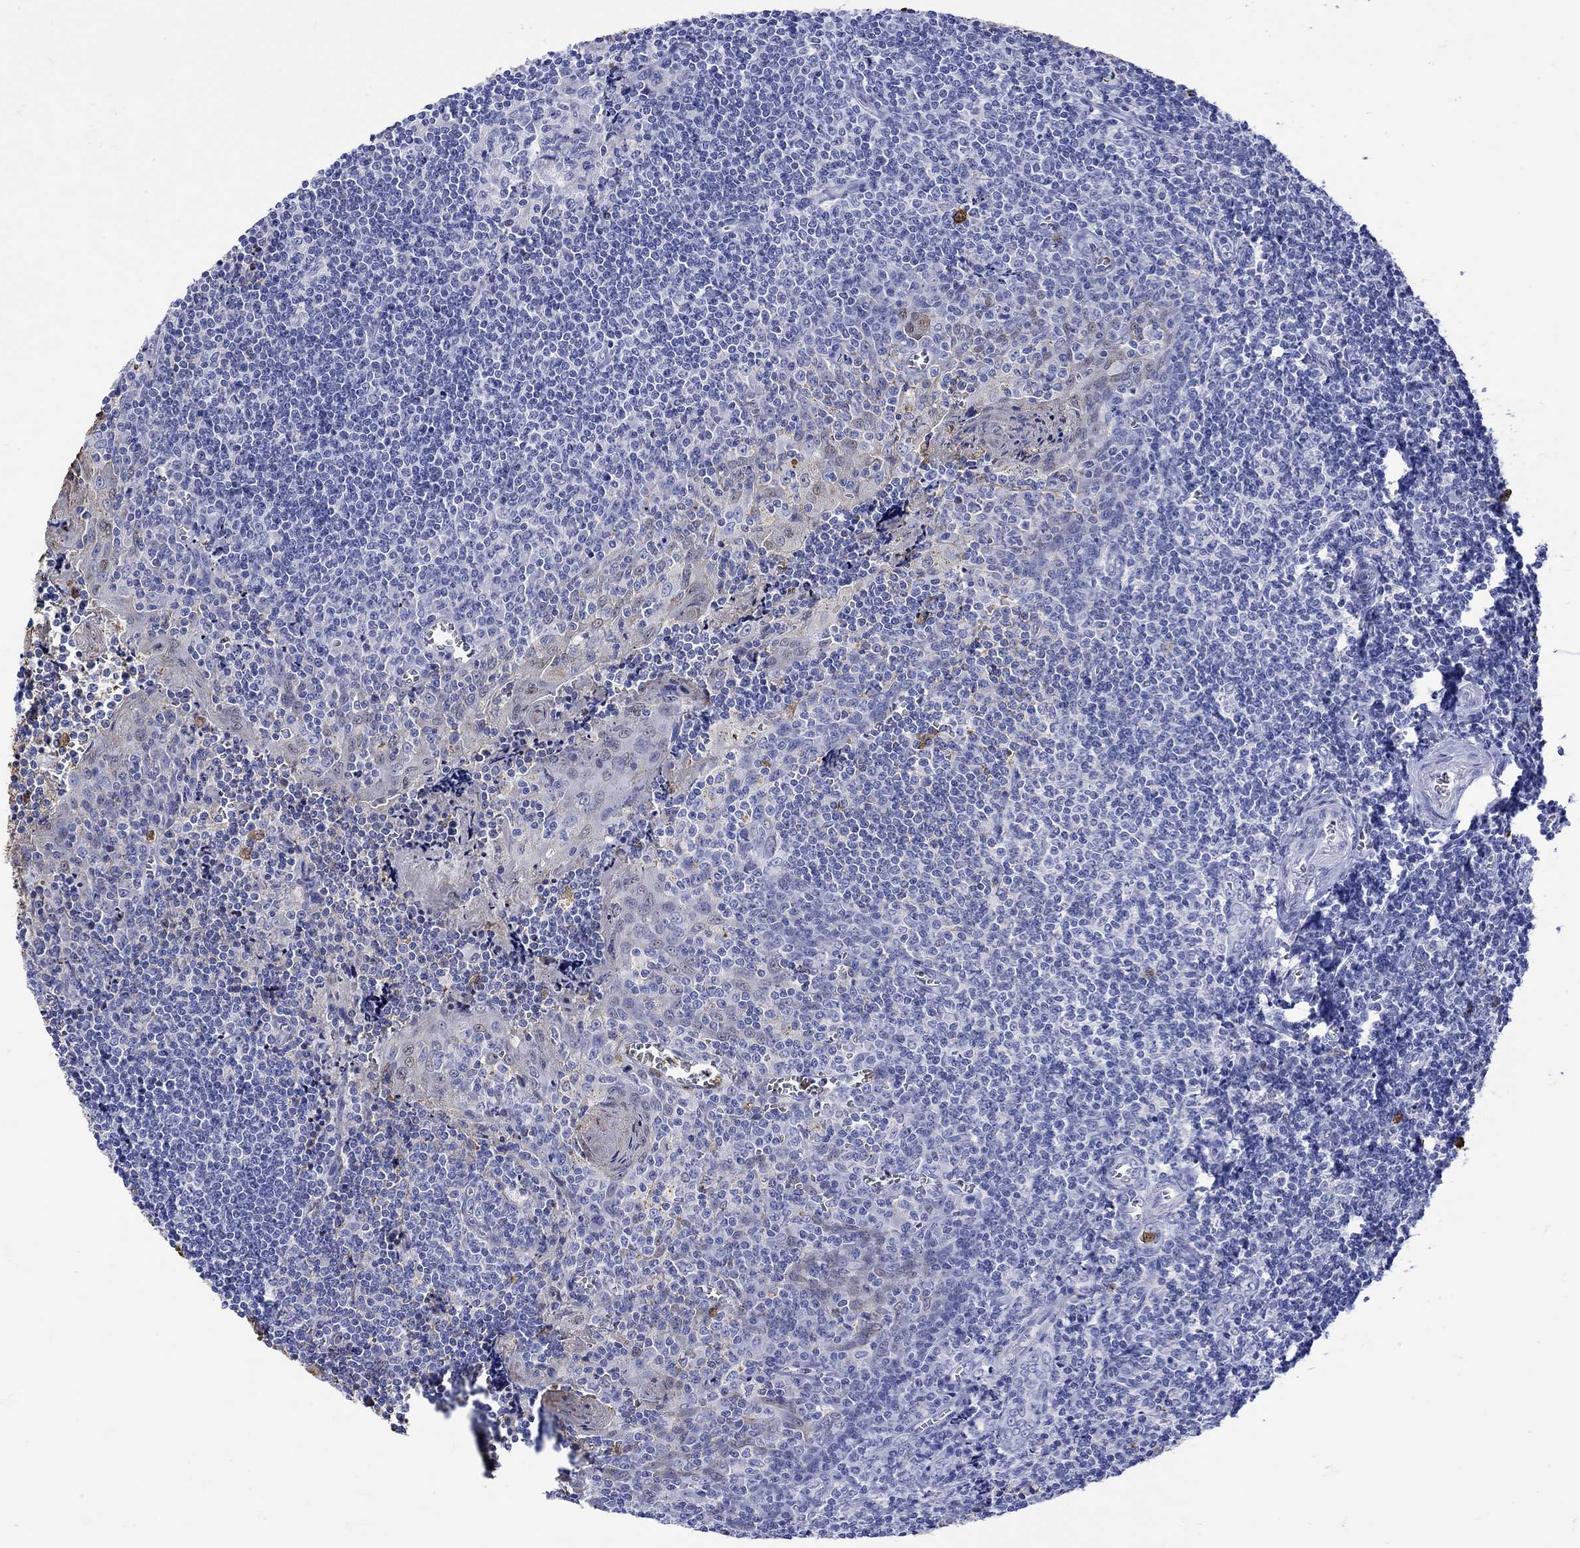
{"staining": {"intensity": "negative", "quantity": "none", "location": "none"}, "tissue": "tonsil", "cell_type": "Germinal center cells", "image_type": "normal", "snomed": [{"axis": "morphology", "description": "Normal tissue, NOS"}, {"axis": "morphology", "description": "Inflammation, NOS"}, {"axis": "topography", "description": "Tonsil"}], "caption": "Image shows no protein expression in germinal center cells of benign tonsil.", "gene": "LINGO3", "patient": {"sex": "female", "age": 31}}